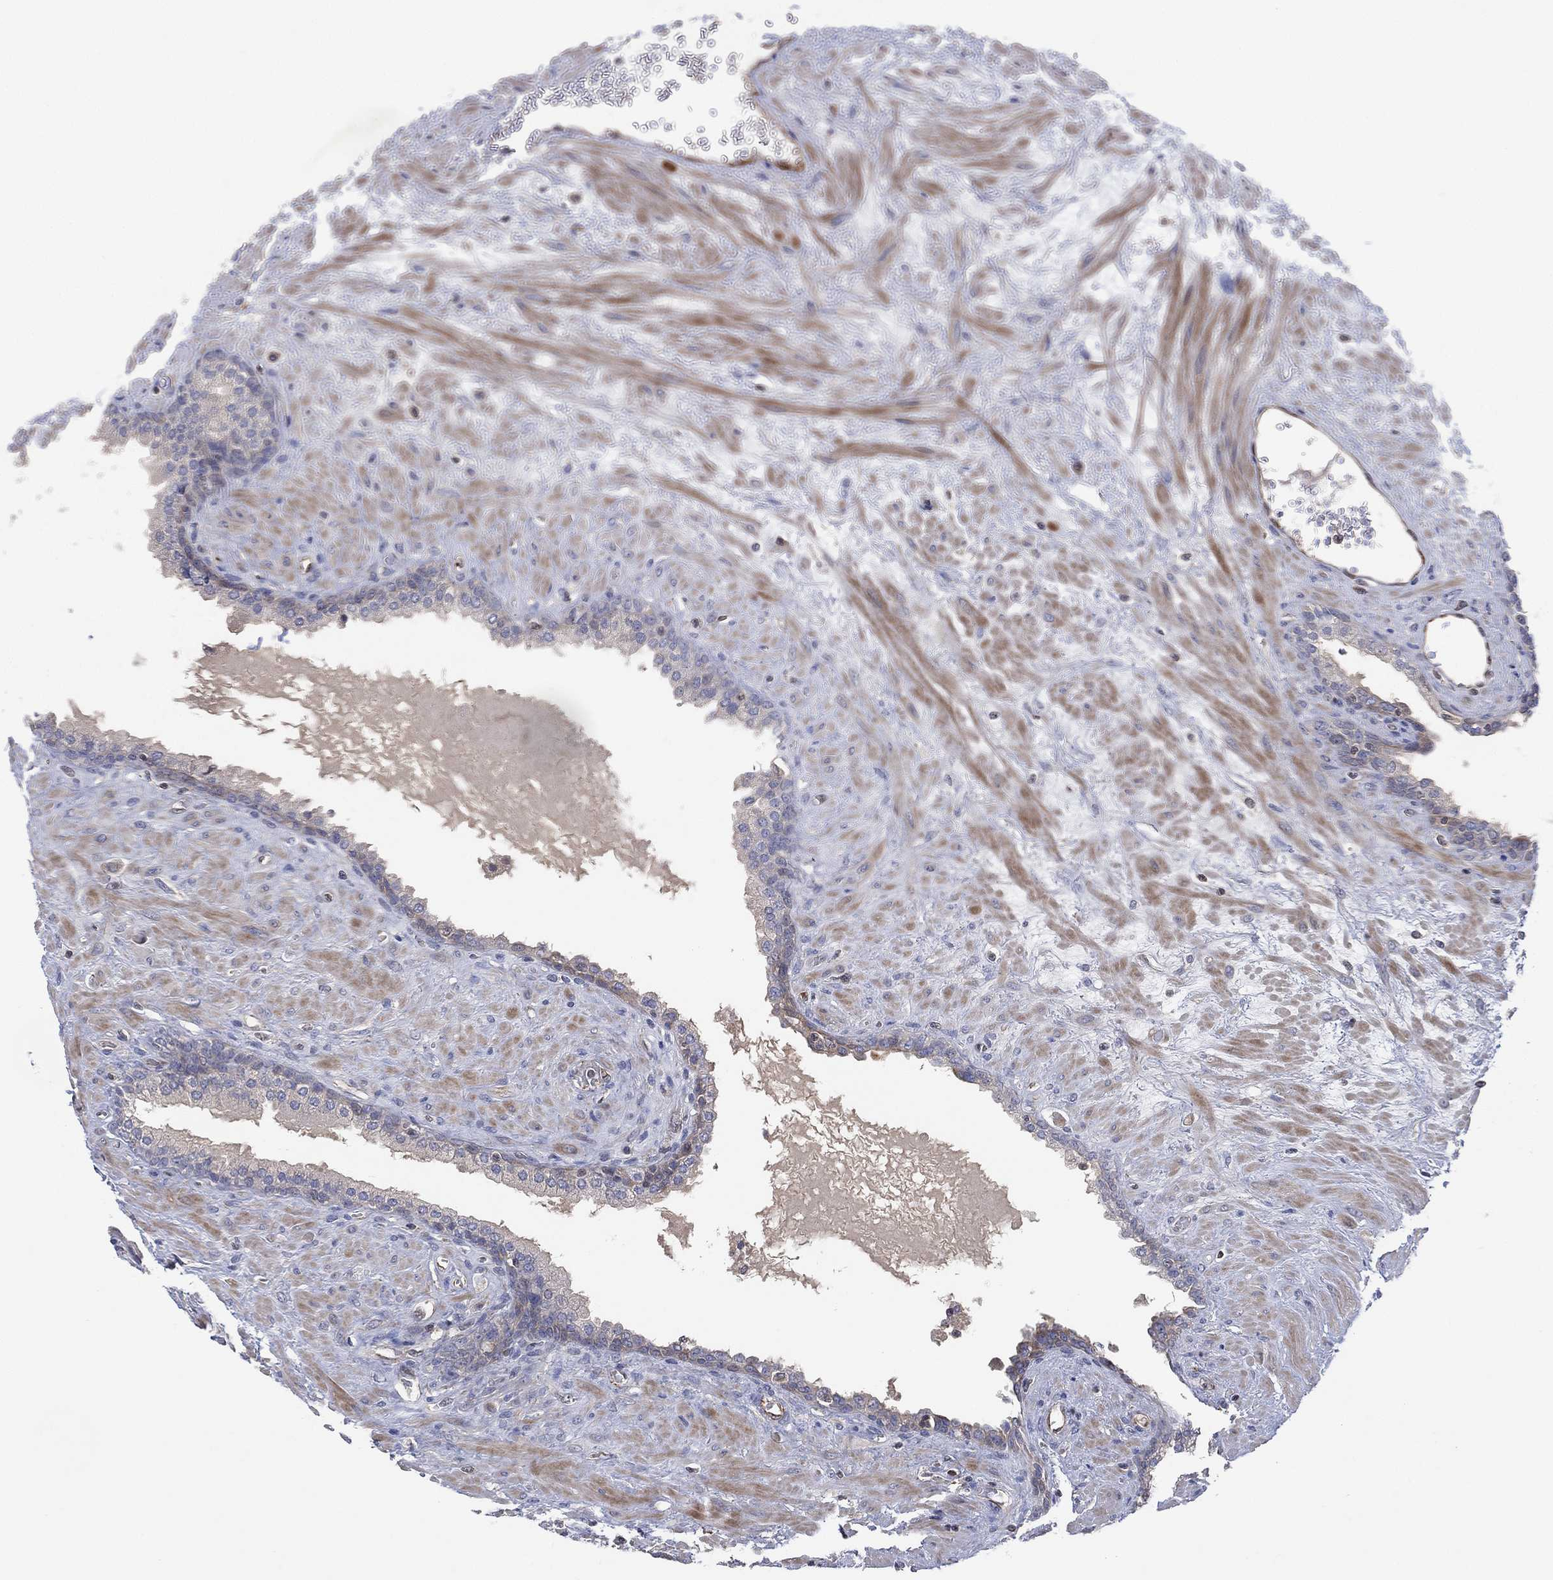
{"staining": {"intensity": "negative", "quantity": "none", "location": "none"}, "tissue": "prostate", "cell_type": "Glandular cells", "image_type": "normal", "snomed": [{"axis": "morphology", "description": "Normal tissue, NOS"}, {"axis": "topography", "description": "Prostate"}], "caption": "High magnification brightfield microscopy of normal prostate stained with DAB (brown) and counterstained with hematoxylin (blue): glandular cells show no significant staining. The staining was performed using DAB to visualize the protein expression in brown, while the nuclei were stained in blue with hematoxylin (Magnification: 20x).", "gene": "FLI1", "patient": {"sex": "male", "age": 63}}